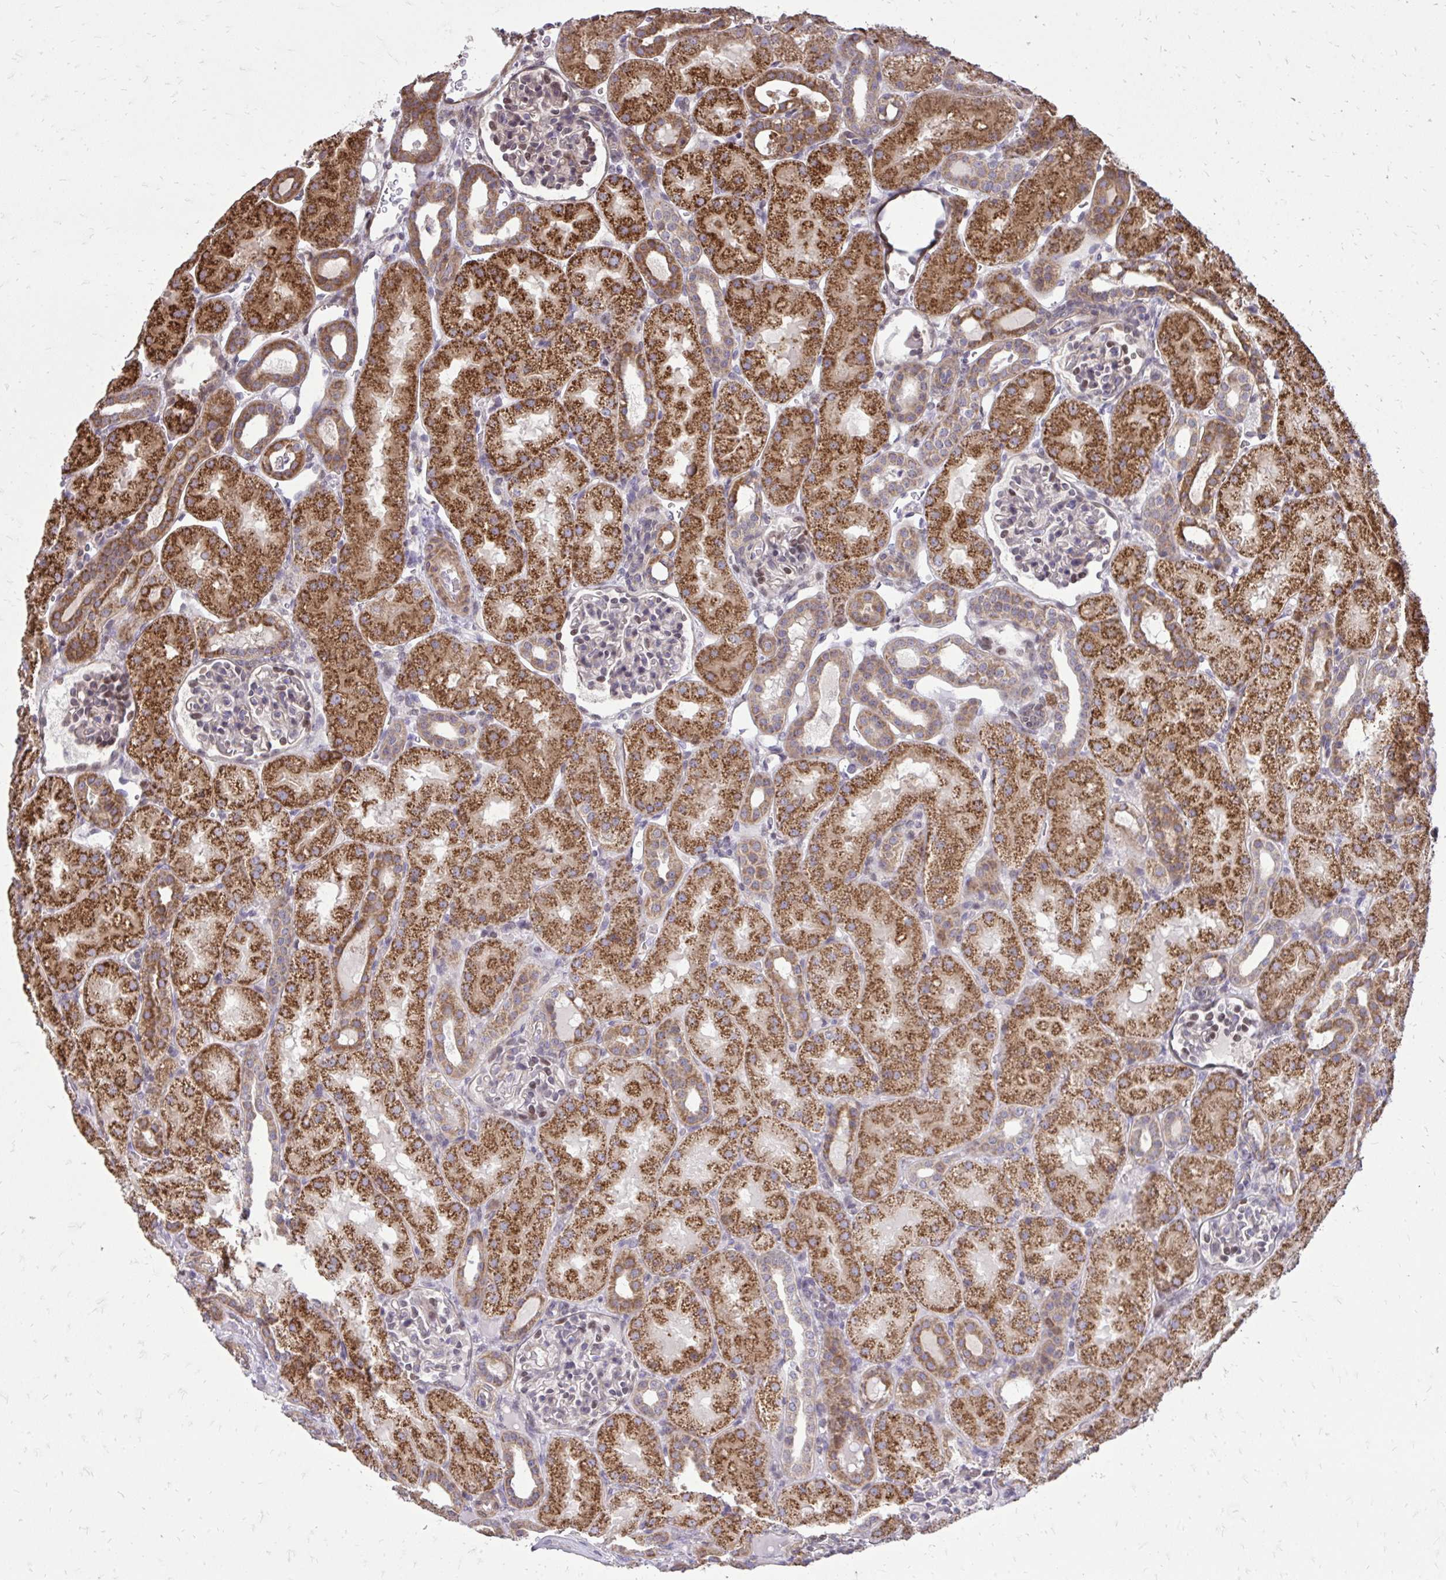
{"staining": {"intensity": "weak", "quantity": "<25%", "location": "cytoplasmic/membranous"}, "tissue": "kidney", "cell_type": "Cells in glomeruli", "image_type": "normal", "snomed": [{"axis": "morphology", "description": "Normal tissue, NOS"}, {"axis": "topography", "description": "Kidney"}], "caption": "Micrograph shows no protein staining in cells in glomeruli of normal kidney.", "gene": "SLC7A5", "patient": {"sex": "male", "age": 2}}